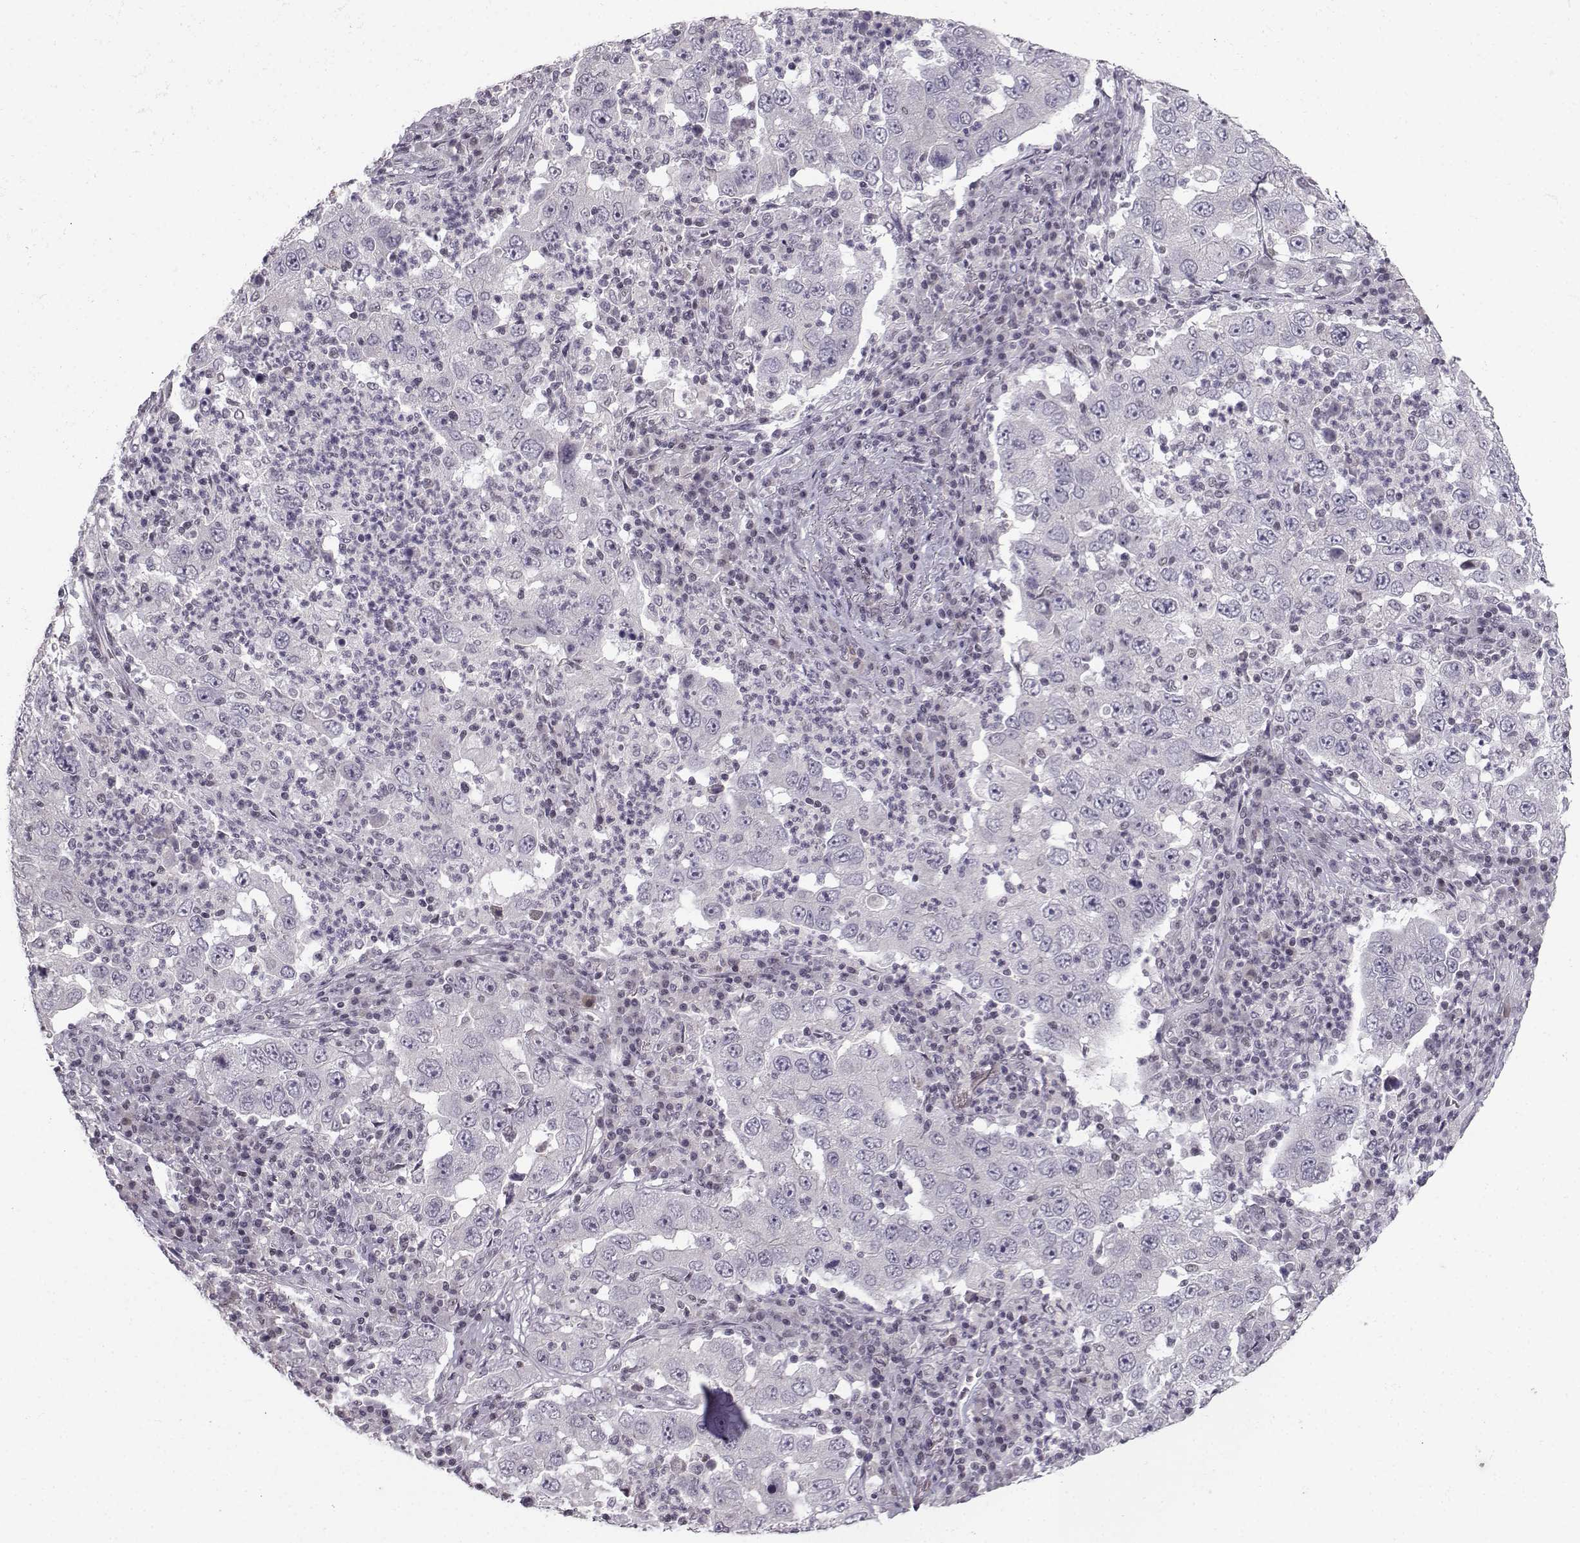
{"staining": {"intensity": "negative", "quantity": "none", "location": "none"}, "tissue": "lung cancer", "cell_type": "Tumor cells", "image_type": "cancer", "snomed": [{"axis": "morphology", "description": "Adenocarcinoma, NOS"}, {"axis": "topography", "description": "Lung"}], "caption": "A high-resolution micrograph shows immunohistochemistry staining of lung adenocarcinoma, which reveals no significant staining in tumor cells. Brightfield microscopy of IHC stained with DAB (3,3'-diaminobenzidine) (brown) and hematoxylin (blue), captured at high magnification.", "gene": "LIN28A", "patient": {"sex": "male", "age": 73}}